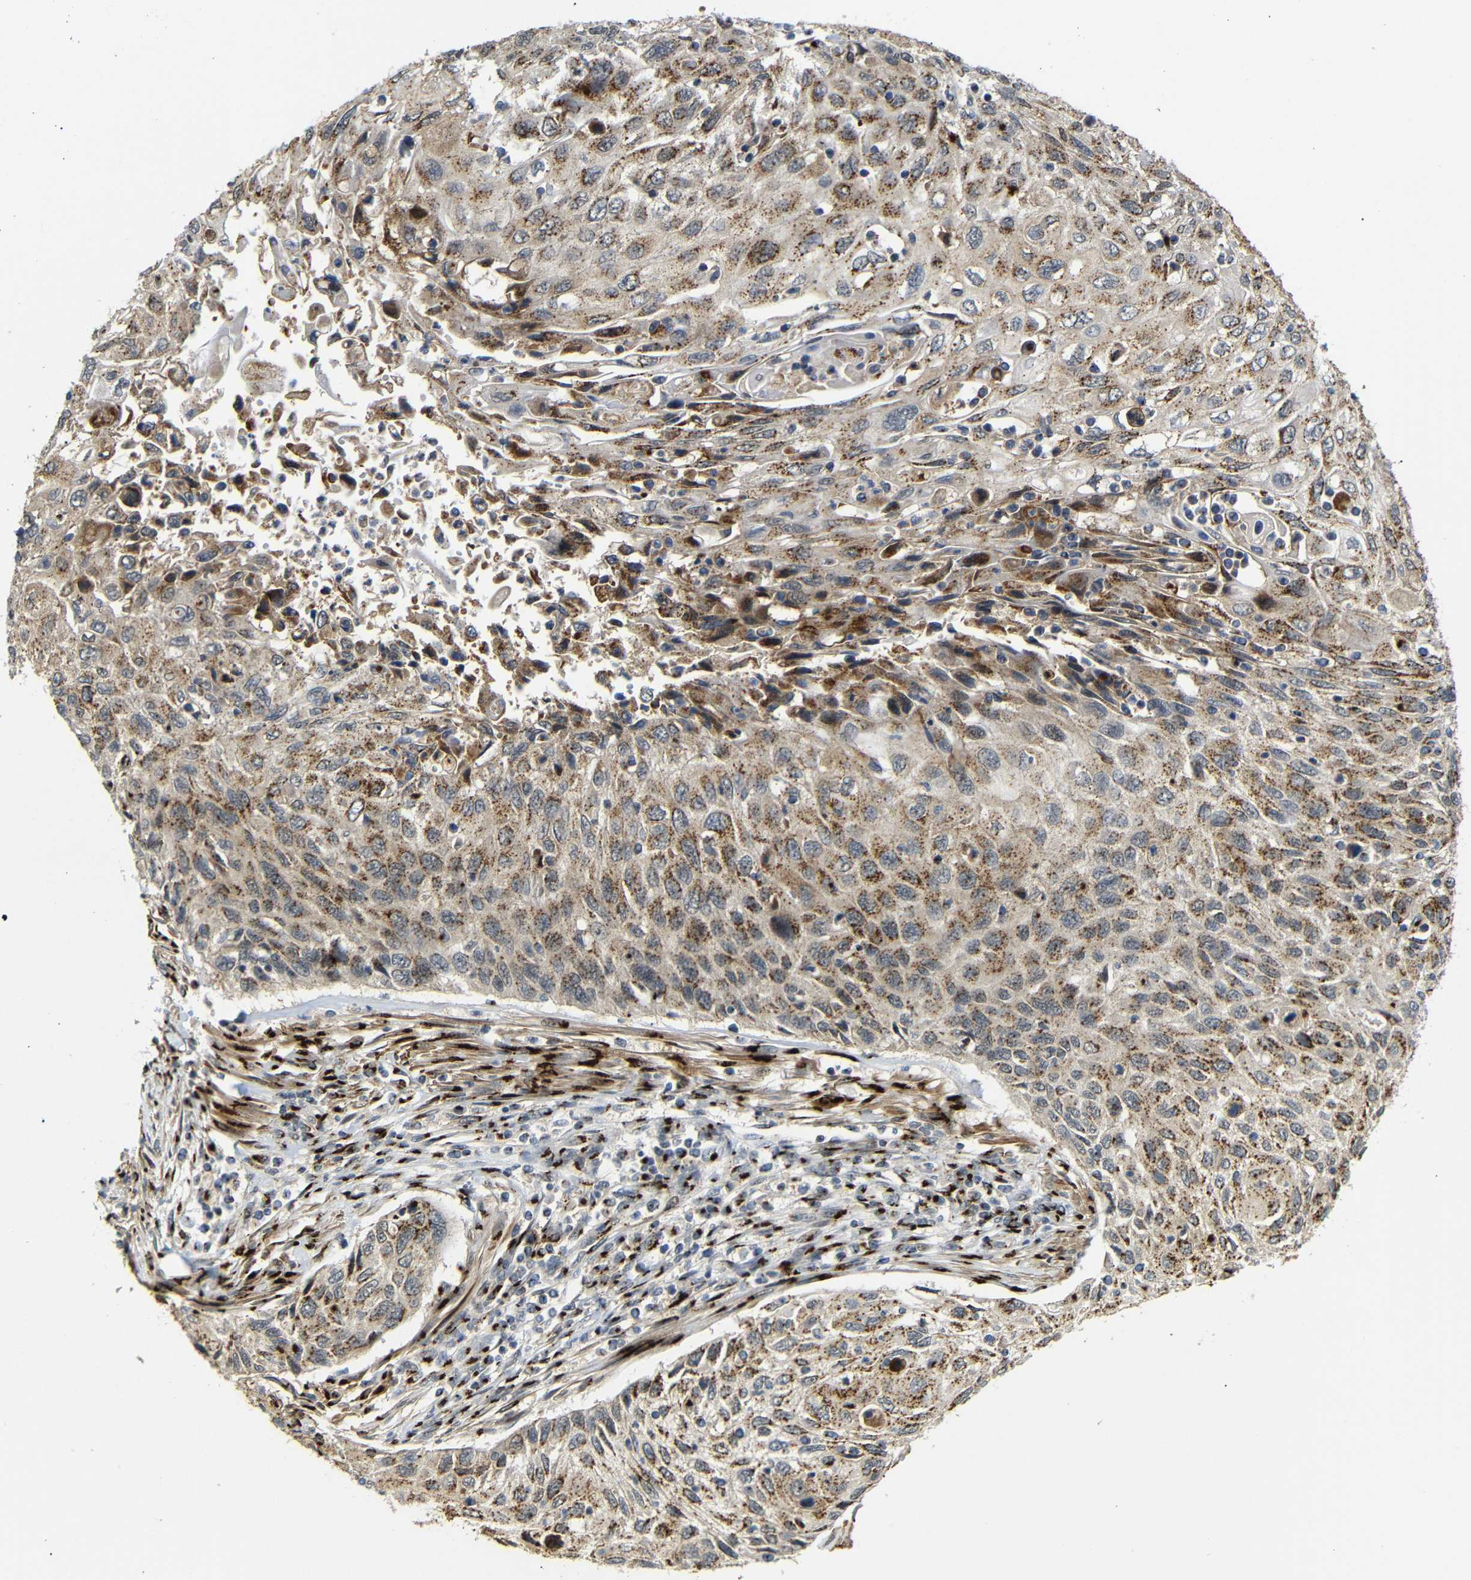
{"staining": {"intensity": "moderate", "quantity": ">75%", "location": "cytoplasmic/membranous"}, "tissue": "cervical cancer", "cell_type": "Tumor cells", "image_type": "cancer", "snomed": [{"axis": "morphology", "description": "Squamous cell carcinoma, NOS"}, {"axis": "topography", "description": "Cervix"}], "caption": "Immunohistochemistry (DAB) staining of cervical cancer reveals moderate cytoplasmic/membranous protein positivity in approximately >75% of tumor cells. (DAB IHC with brightfield microscopy, high magnification).", "gene": "TGOLN2", "patient": {"sex": "female", "age": 70}}